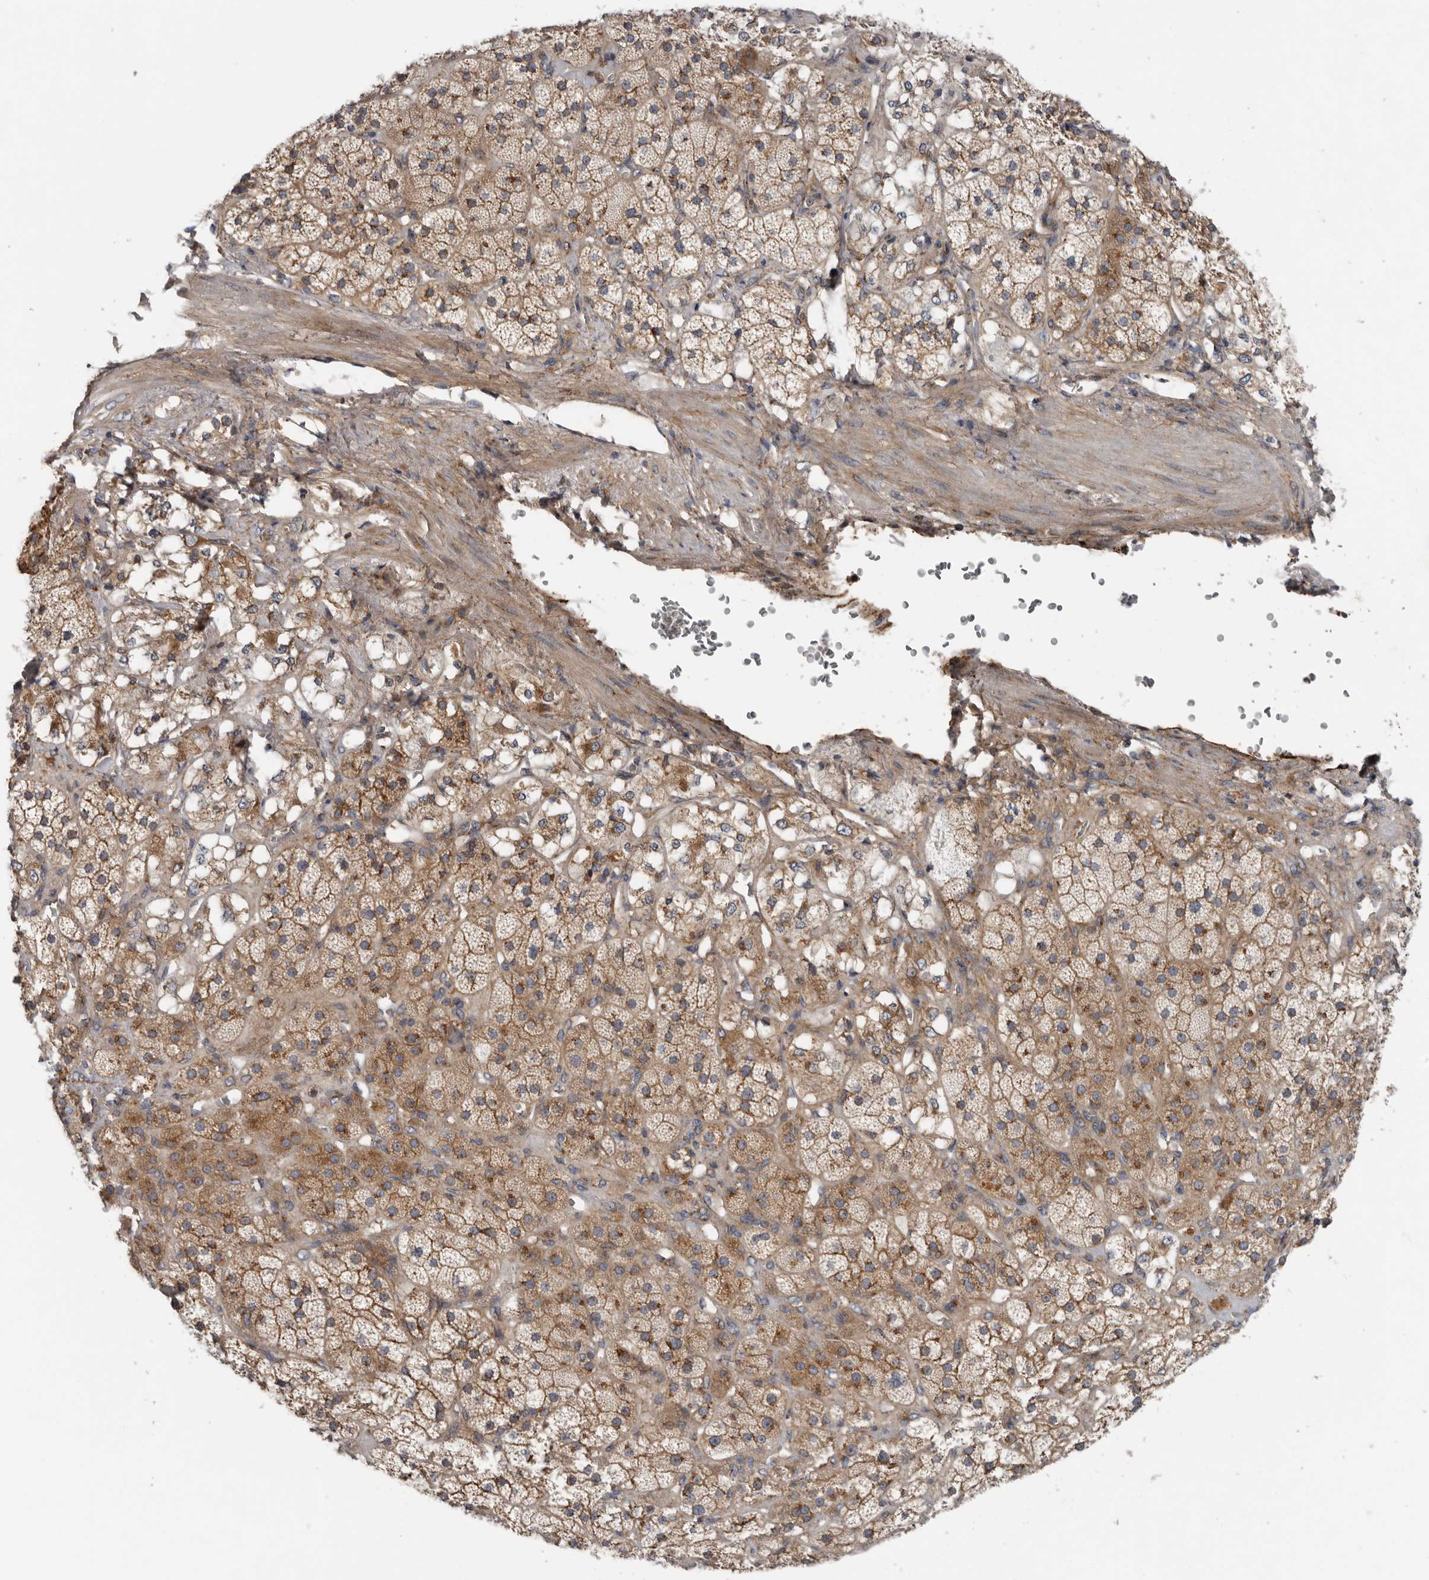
{"staining": {"intensity": "moderate", "quantity": ">75%", "location": "cytoplasmic/membranous"}, "tissue": "adrenal gland", "cell_type": "Glandular cells", "image_type": "normal", "snomed": [{"axis": "morphology", "description": "Normal tissue, NOS"}, {"axis": "topography", "description": "Adrenal gland"}], "caption": "The photomicrograph exhibits immunohistochemical staining of unremarkable adrenal gland. There is moderate cytoplasmic/membranous staining is present in approximately >75% of glandular cells. (DAB (3,3'-diaminobenzidine) IHC with brightfield microscopy, high magnification).", "gene": "LUZP1", "patient": {"sex": "male", "age": 57}}